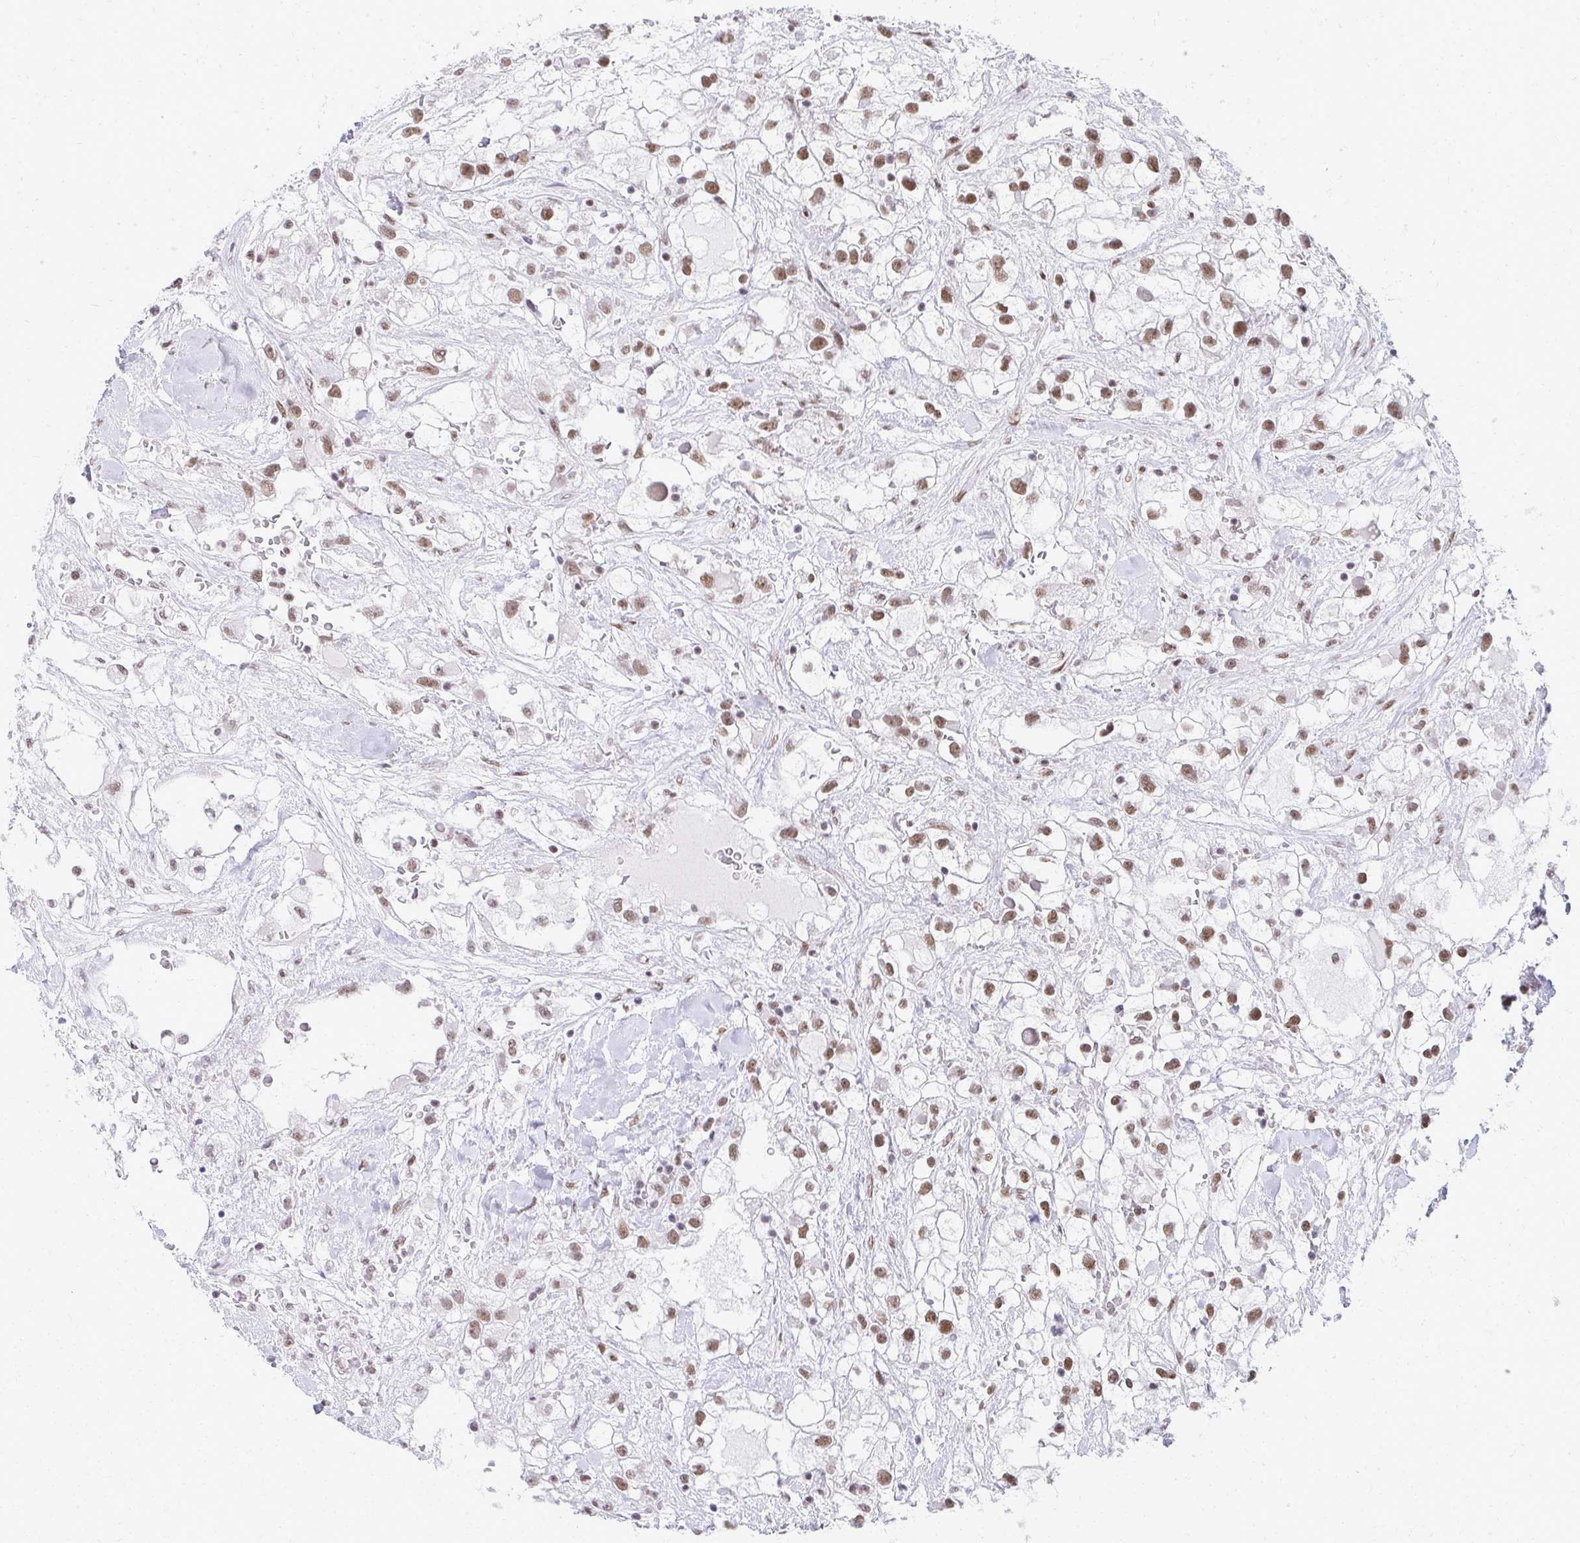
{"staining": {"intensity": "moderate", "quantity": ">75%", "location": "nuclear"}, "tissue": "renal cancer", "cell_type": "Tumor cells", "image_type": "cancer", "snomed": [{"axis": "morphology", "description": "Adenocarcinoma, NOS"}, {"axis": "topography", "description": "Kidney"}], "caption": "Immunohistochemistry micrograph of neoplastic tissue: renal adenocarcinoma stained using immunohistochemistry (IHC) exhibits medium levels of moderate protein expression localized specifically in the nuclear of tumor cells, appearing as a nuclear brown color.", "gene": "CREBBP", "patient": {"sex": "male", "age": 59}}